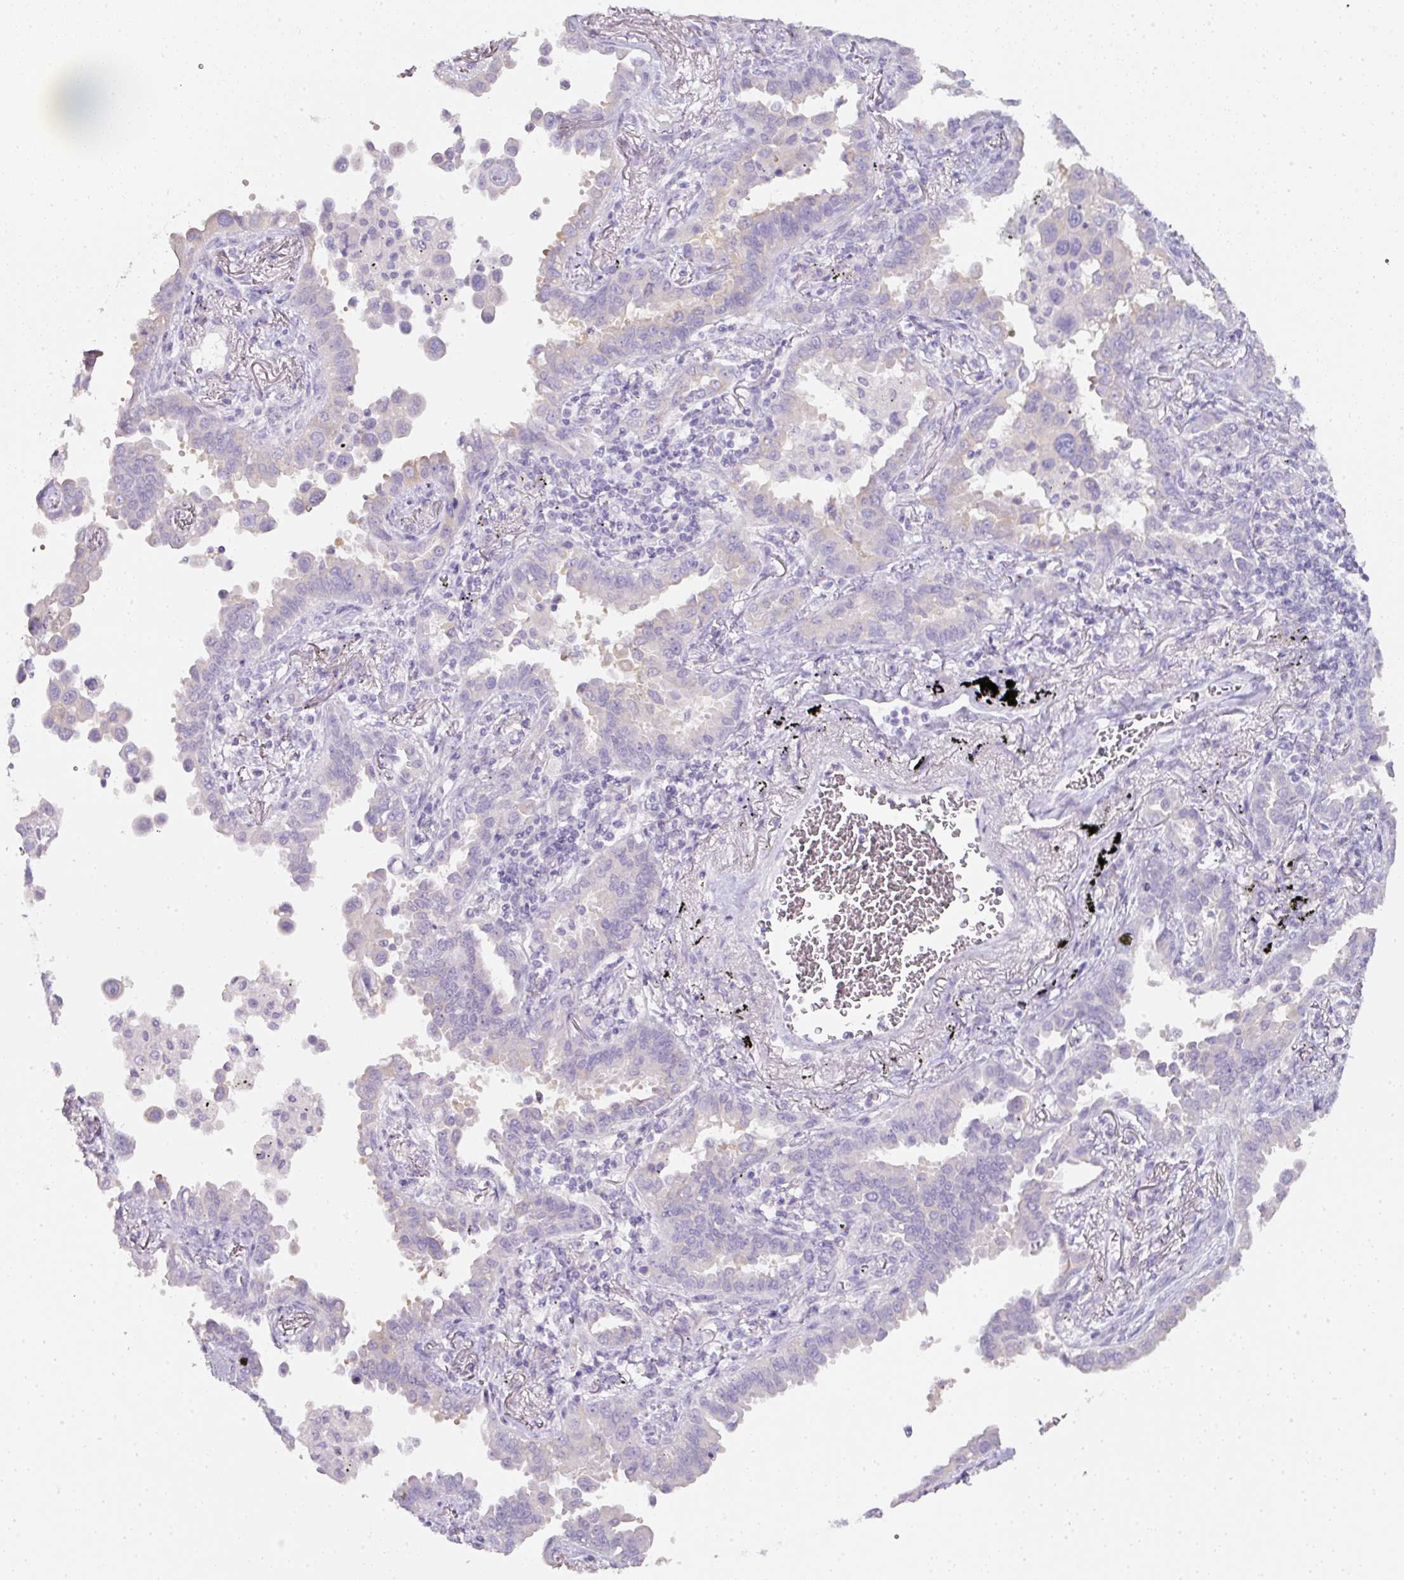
{"staining": {"intensity": "negative", "quantity": "none", "location": "none"}, "tissue": "lung cancer", "cell_type": "Tumor cells", "image_type": "cancer", "snomed": [{"axis": "morphology", "description": "Adenocarcinoma, NOS"}, {"axis": "topography", "description": "Lung"}], "caption": "Human lung cancer (adenocarcinoma) stained for a protein using IHC exhibits no positivity in tumor cells.", "gene": "SLC2A2", "patient": {"sex": "male", "age": 67}}